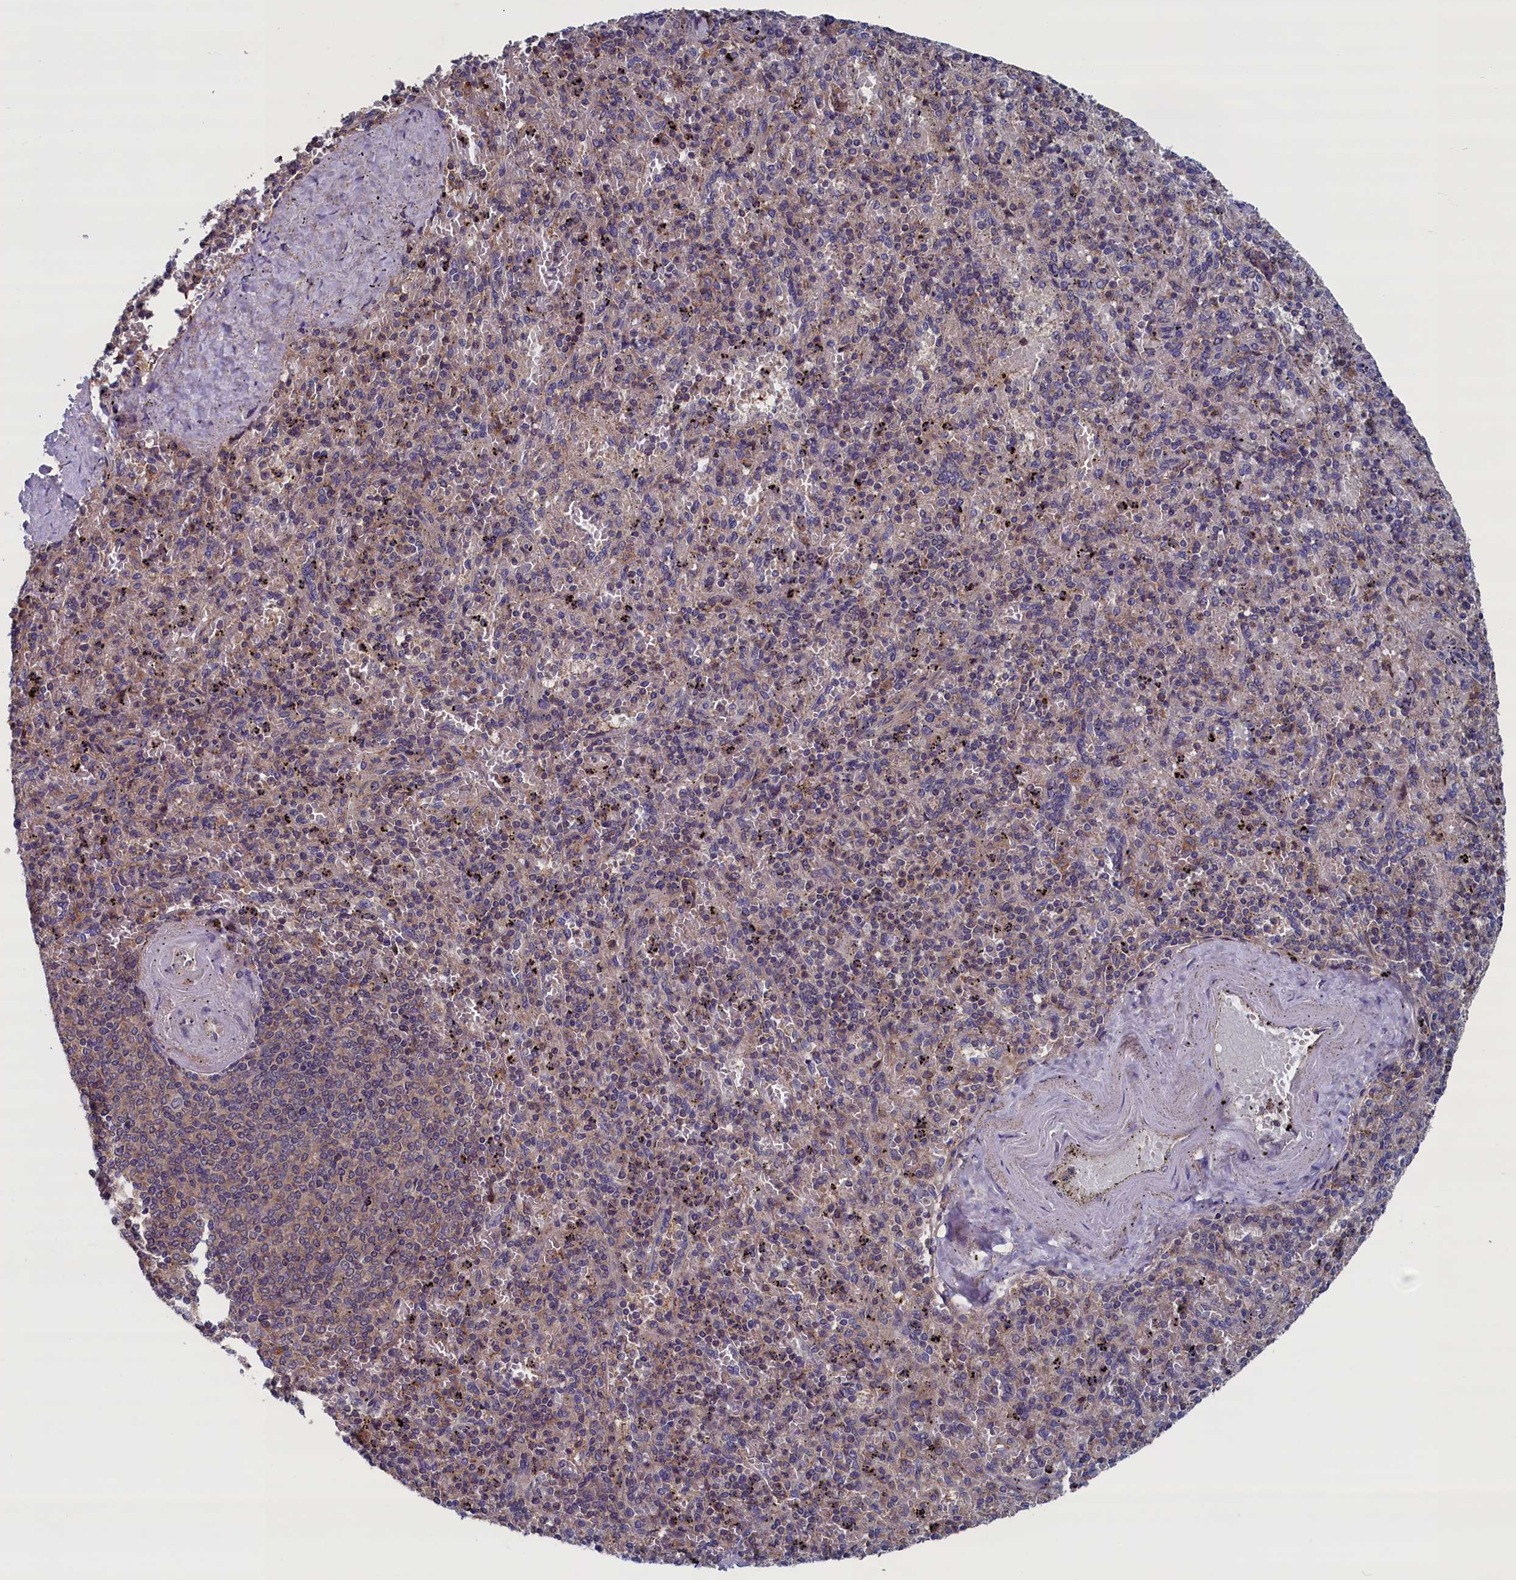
{"staining": {"intensity": "weak", "quantity": "25%-75%", "location": "cytoplasmic/membranous"}, "tissue": "spleen", "cell_type": "Cells in red pulp", "image_type": "normal", "snomed": [{"axis": "morphology", "description": "Normal tissue, NOS"}, {"axis": "topography", "description": "Spleen"}], "caption": "About 25%-75% of cells in red pulp in benign spleen exhibit weak cytoplasmic/membranous protein expression as visualized by brown immunohistochemical staining.", "gene": "SPATA13", "patient": {"sex": "male", "age": 82}}